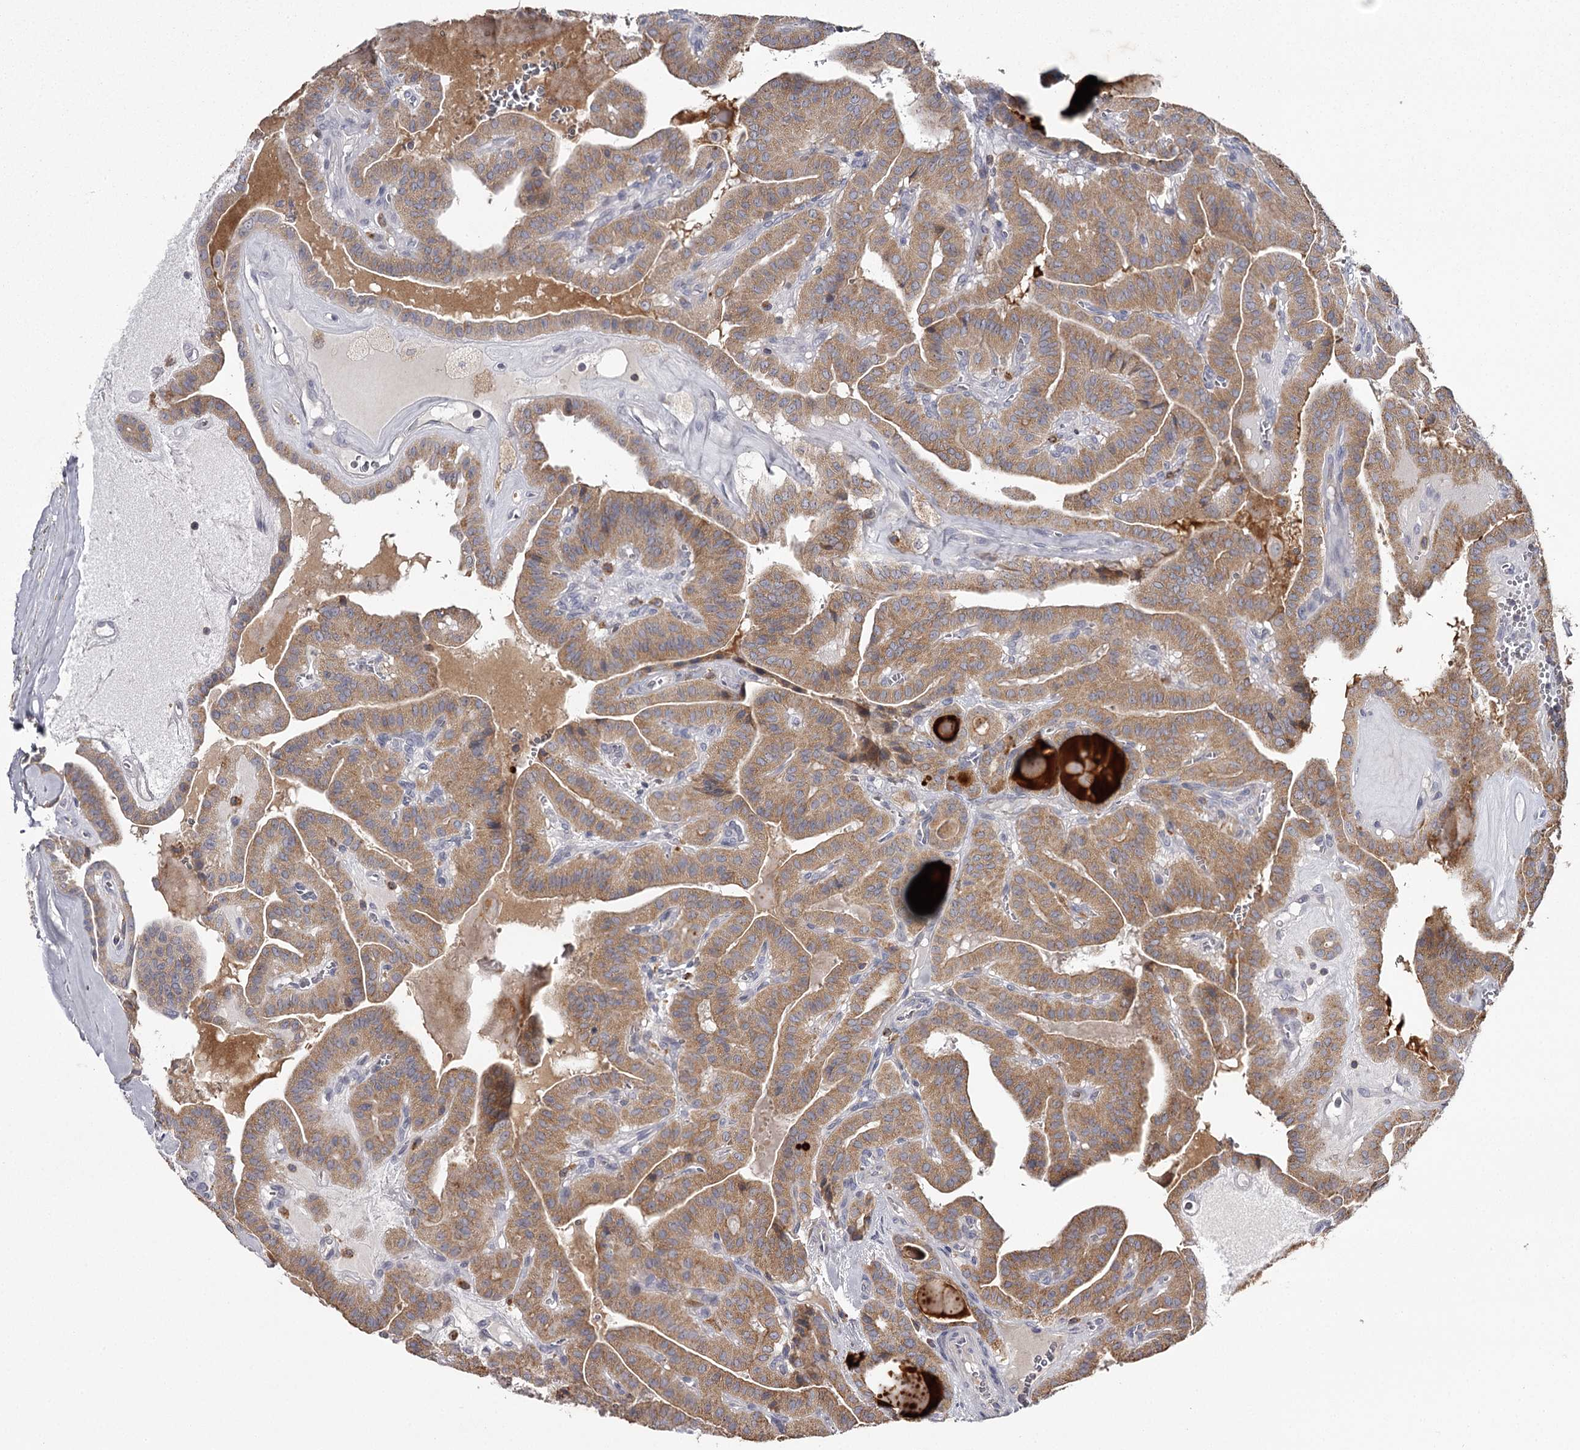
{"staining": {"intensity": "moderate", "quantity": ">75%", "location": "cytoplasmic/membranous"}, "tissue": "thyroid cancer", "cell_type": "Tumor cells", "image_type": "cancer", "snomed": [{"axis": "morphology", "description": "Papillary adenocarcinoma, NOS"}, {"axis": "topography", "description": "Thyroid gland"}], "caption": "Immunohistochemical staining of thyroid cancer (papillary adenocarcinoma) exhibits moderate cytoplasmic/membranous protein positivity in approximately >75% of tumor cells.", "gene": "RASSF6", "patient": {"sex": "male", "age": 52}}